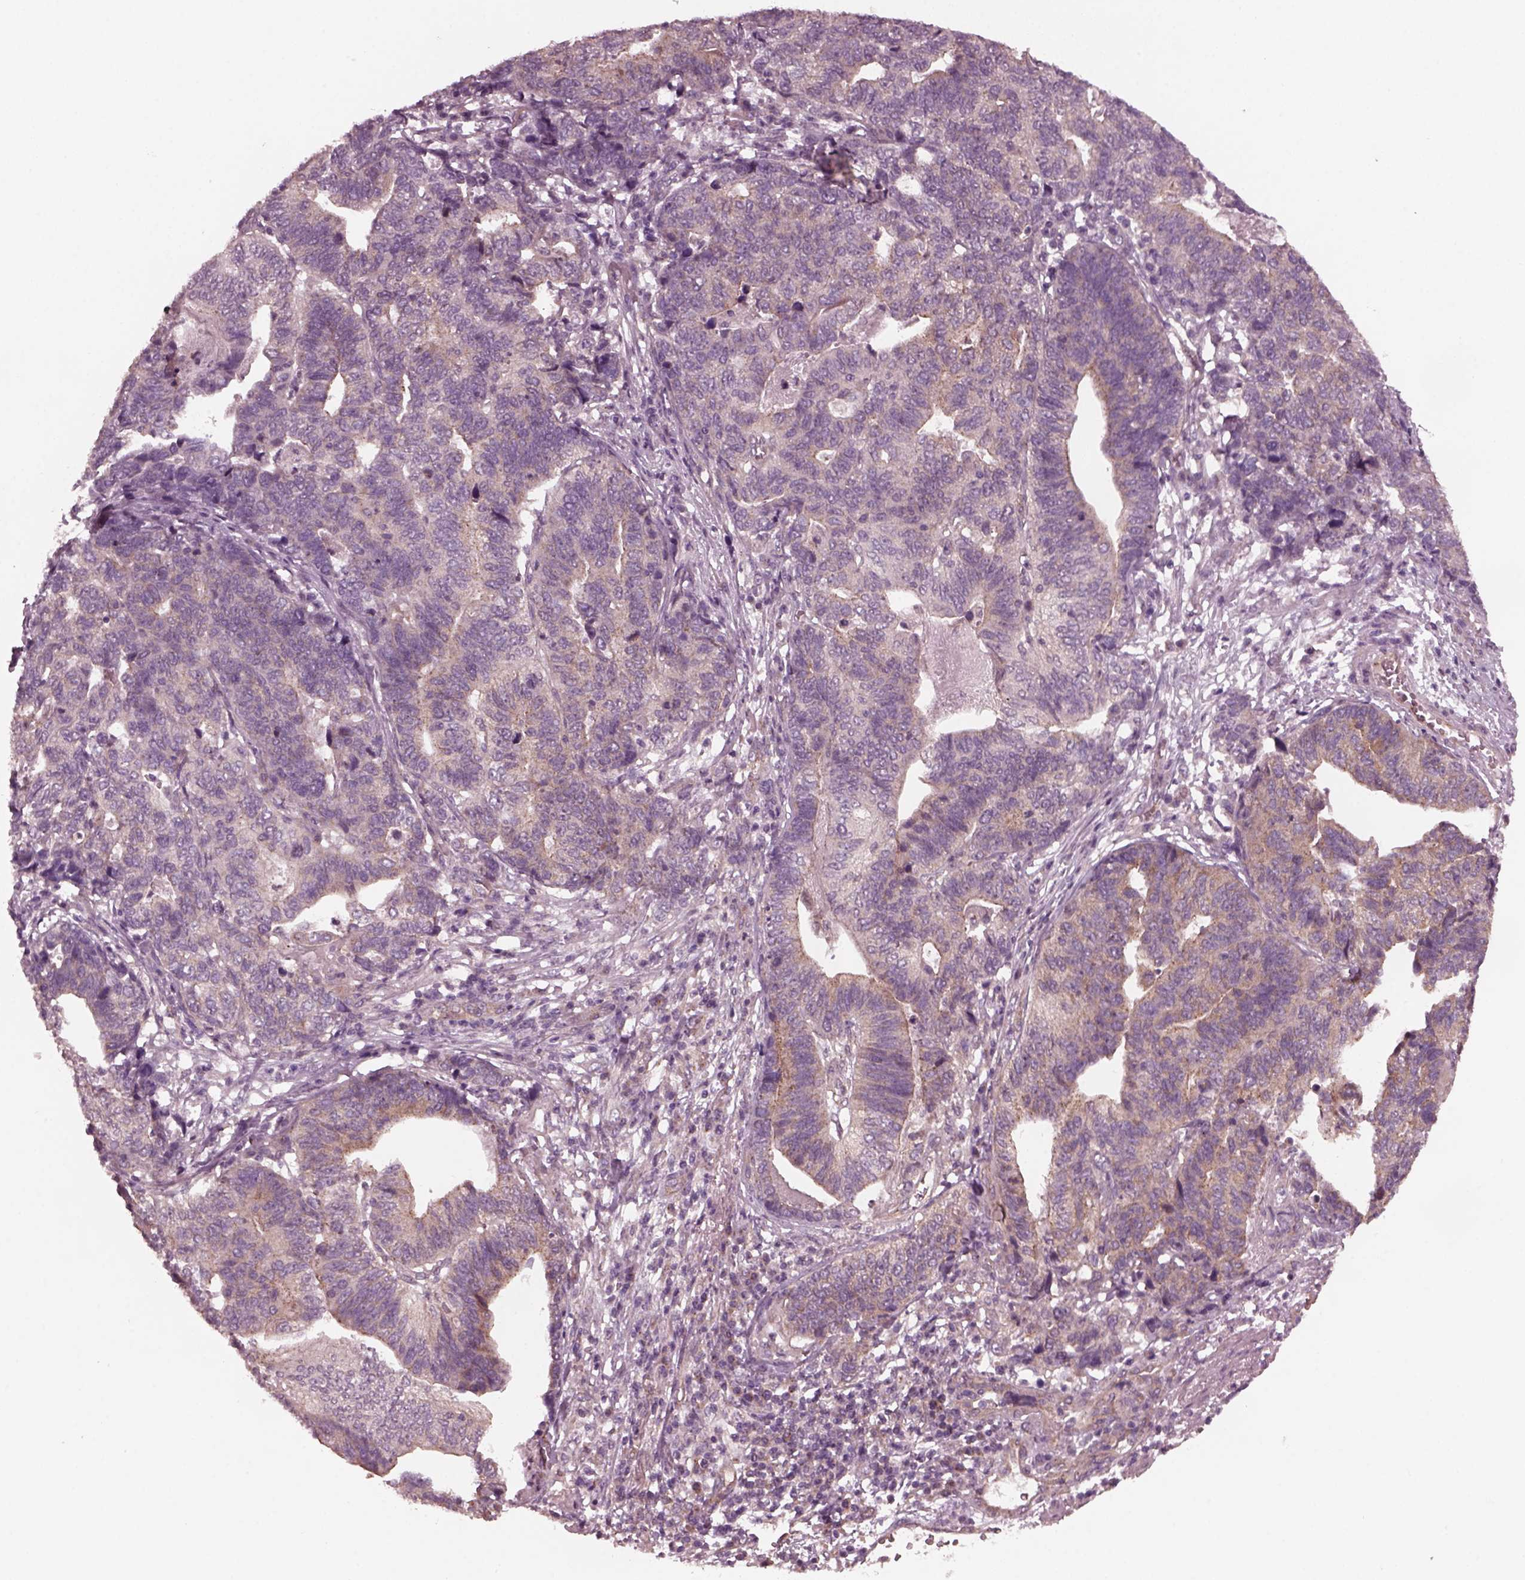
{"staining": {"intensity": "weak", "quantity": ">75%", "location": "cytoplasmic/membranous"}, "tissue": "stomach cancer", "cell_type": "Tumor cells", "image_type": "cancer", "snomed": [{"axis": "morphology", "description": "Adenocarcinoma, NOS"}, {"axis": "topography", "description": "Stomach, upper"}], "caption": "Protein staining of stomach adenocarcinoma tissue shows weak cytoplasmic/membranous staining in about >75% of tumor cells.", "gene": "TUBG1", "patient": {"sex": "female", "age": 67}}